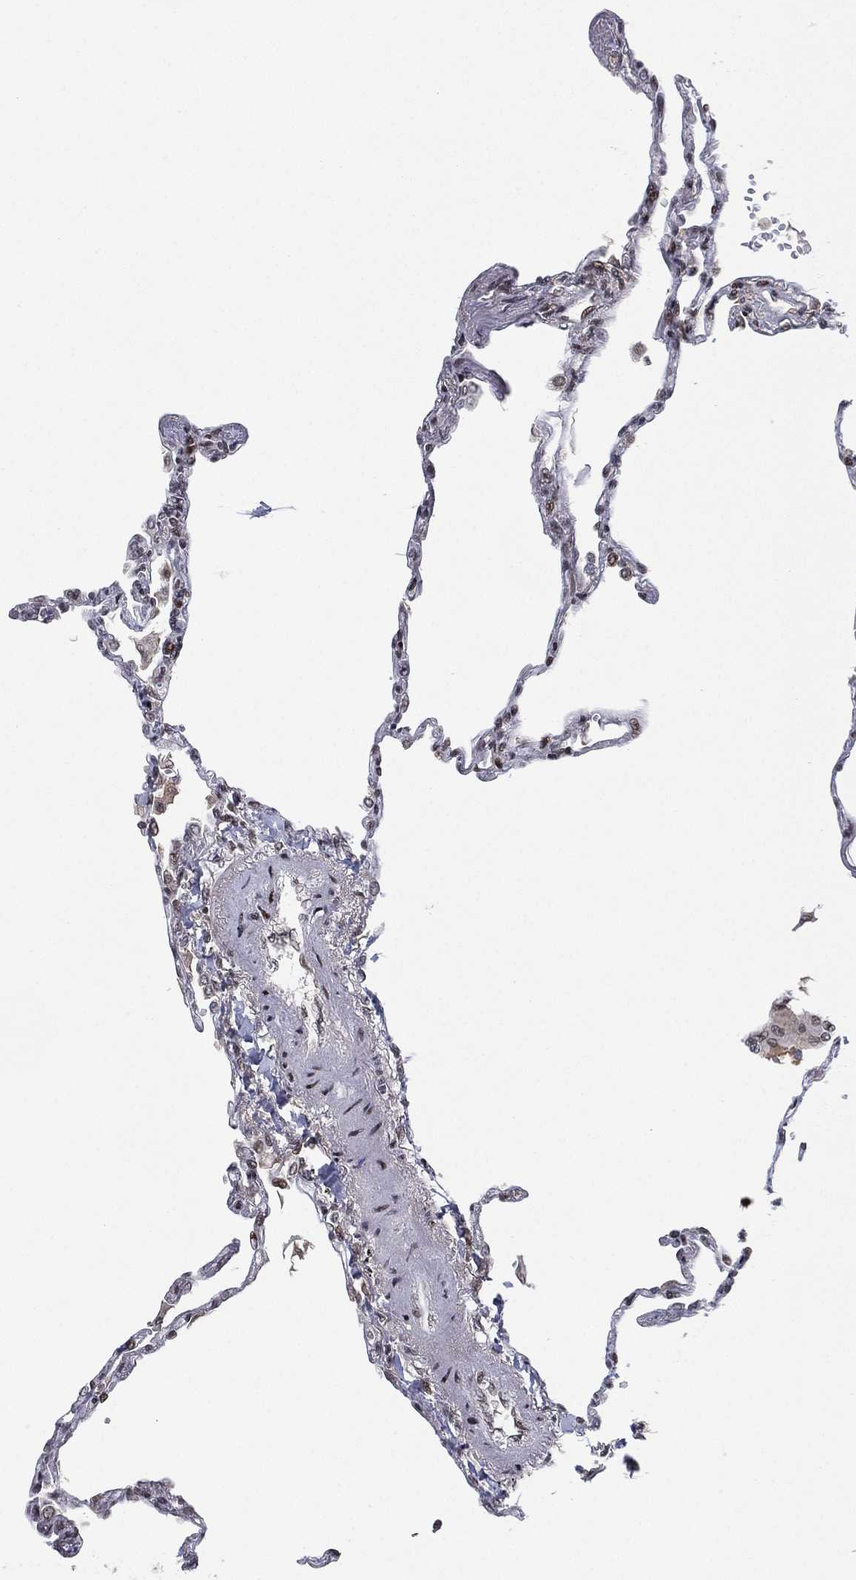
{"staining": {"intensity": "strong", "quantity": "25%-75%", "location": "nuclear"}, "tissue": "lung", "cell_type": "Alveolar cells", "image_type": "normal", "snomed": [{"axis": "morphology", "description": "Normal tissue, NOS"}, {"axis": "topography", "description": "Lung"}], "caption": "Approximately 25%-75% of alveolar cells in normal lung demonstrate strong nuclear protein positivity as visualized by brown immunohistochemical staining.", "gene": "RTF1", "patient": {"sex": "male", "age": 78}}